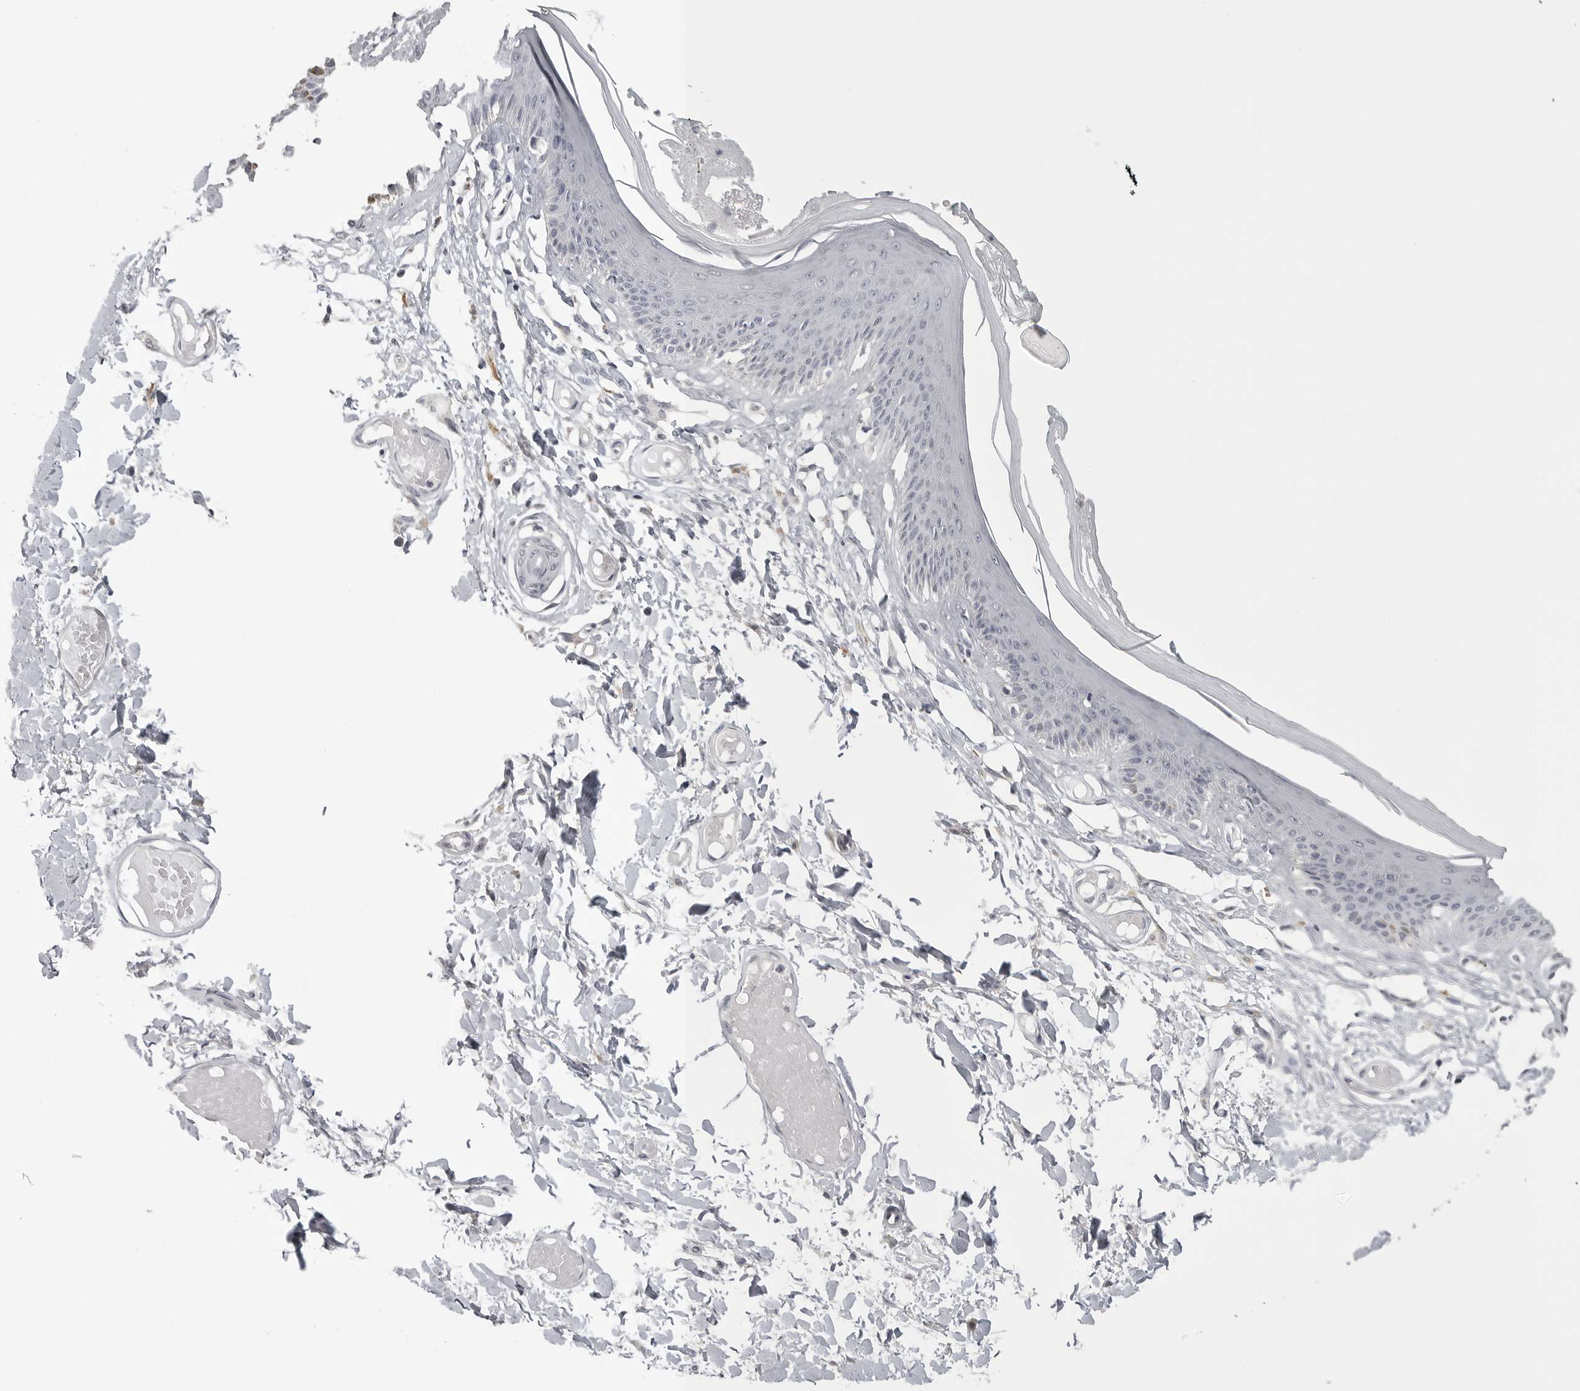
{"staining": {"intensity": "weak", "quantity": "<25%", "location": "cytoplasmic/membranous"}, "tissue": "skin", "cell_type": "Epidermal cells", "image_type": "normal", "snomed": [{"axis": "morphology", "description": "Normal tissue, NOS"}, {"axis": "topography", "description": "Vulva"}], "caption": "Immunohistochemistry photomicrograph of normal skin: human skin stained with DAB (3,3'-diaminobenzidine) shows no significant protein staining in epidermal cells. Brightfield microscopy of immunohistochemistry (IHC) stained with DAB (3,3'-diaminobenzidine) (brown) and hematoxylin (blue), captured at high magnification.", "gene": "GPN2", "patient": {"sex": "female", "age": 73}}